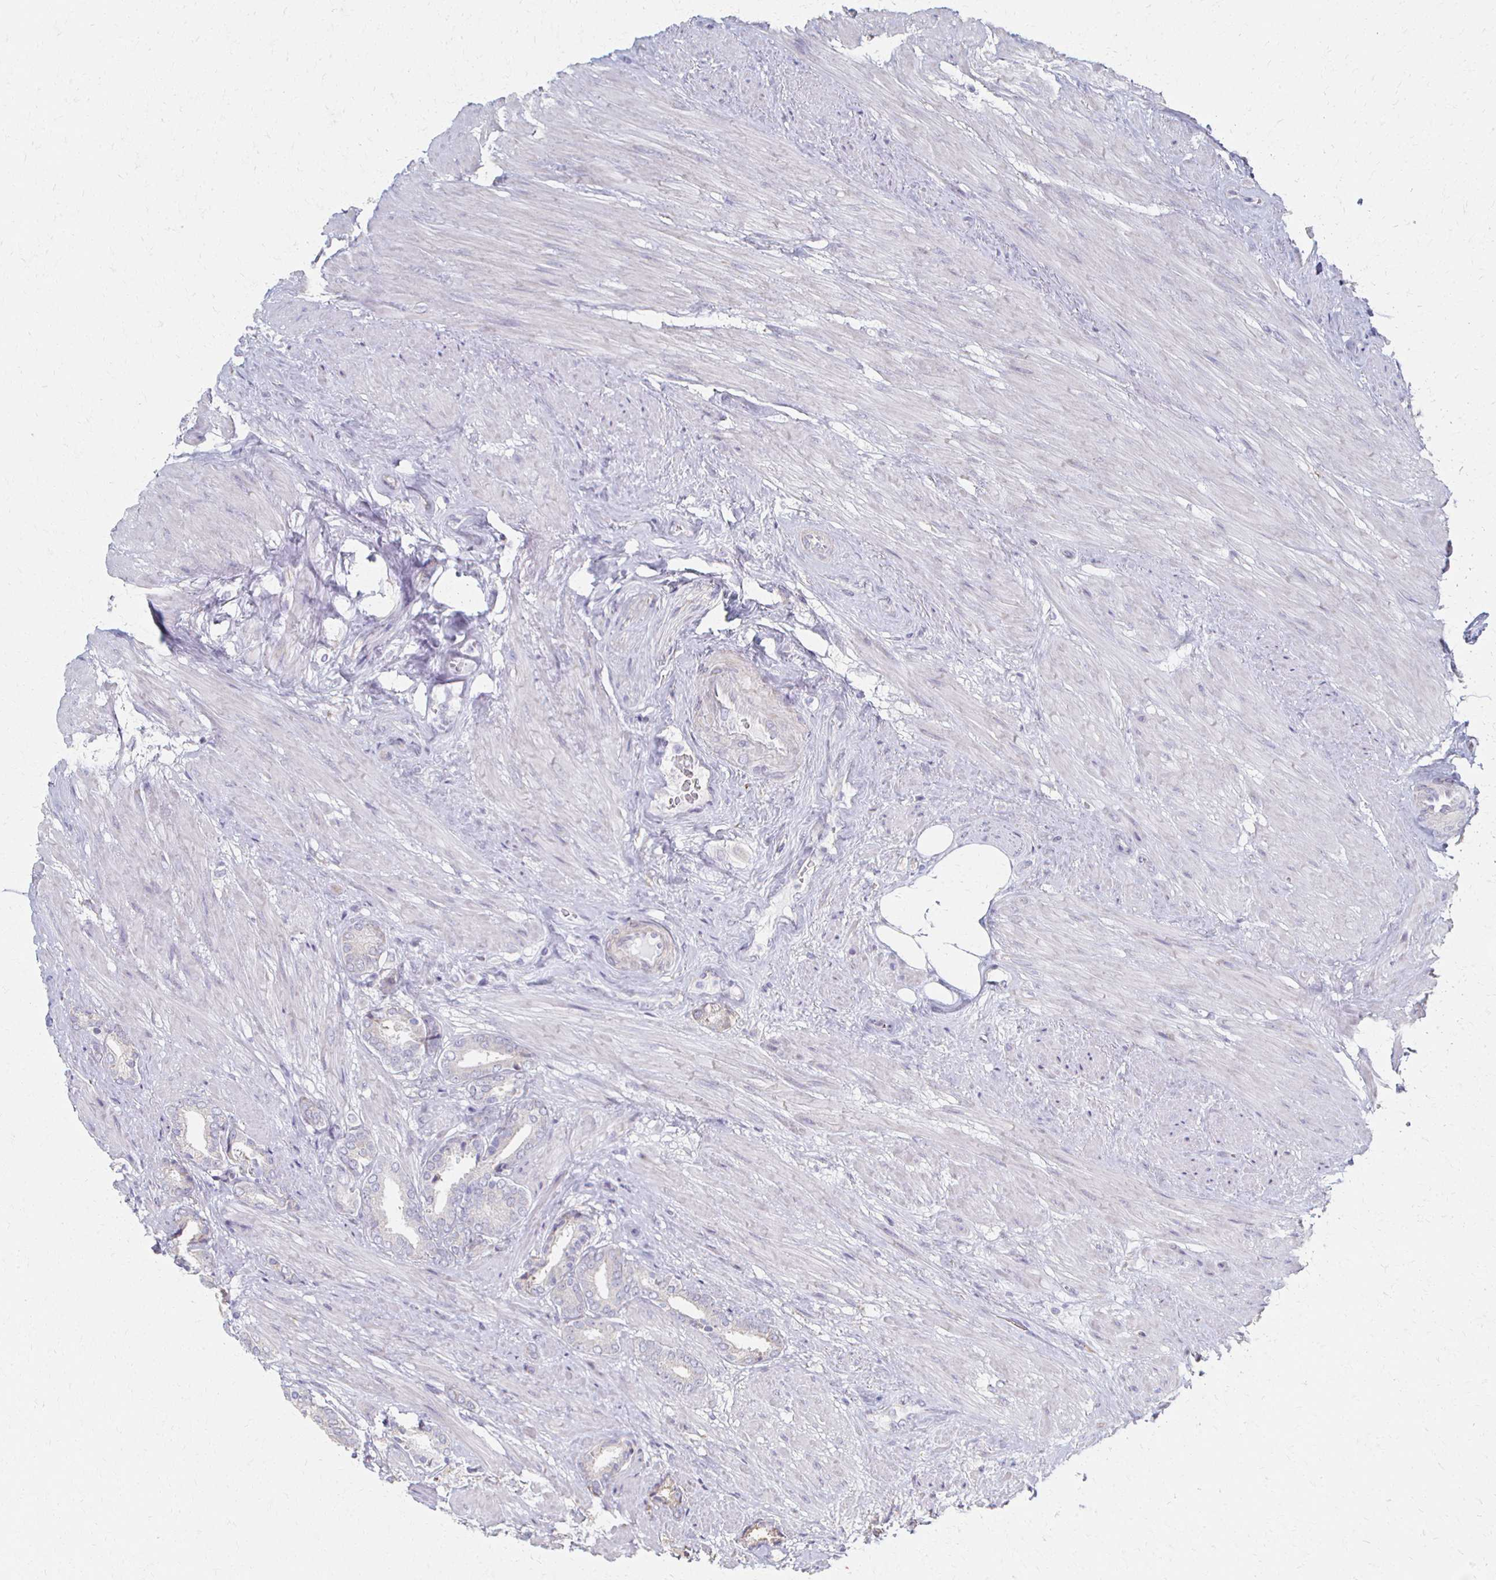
{"staining": {"intensity": "negative", "quantity": "none", "location": "none"}, "tissue": "prostate cancer", "cell_type": "Tumor cells", "image_type": "cancer", "snomed": [{"axis": "morphology", "description": "Adenocarcinoma, High grade"}, {"axis": "topography", "description": "Prostate"}], "caption": "Immunohistochemical staining of human high-grade adenocarcinoma (prostate) reveals no significant expression in tumor cells. Nuclei are stained in blue.", "gene": "ATP1A3", "patient": {"sex": "male", "age": 56}}